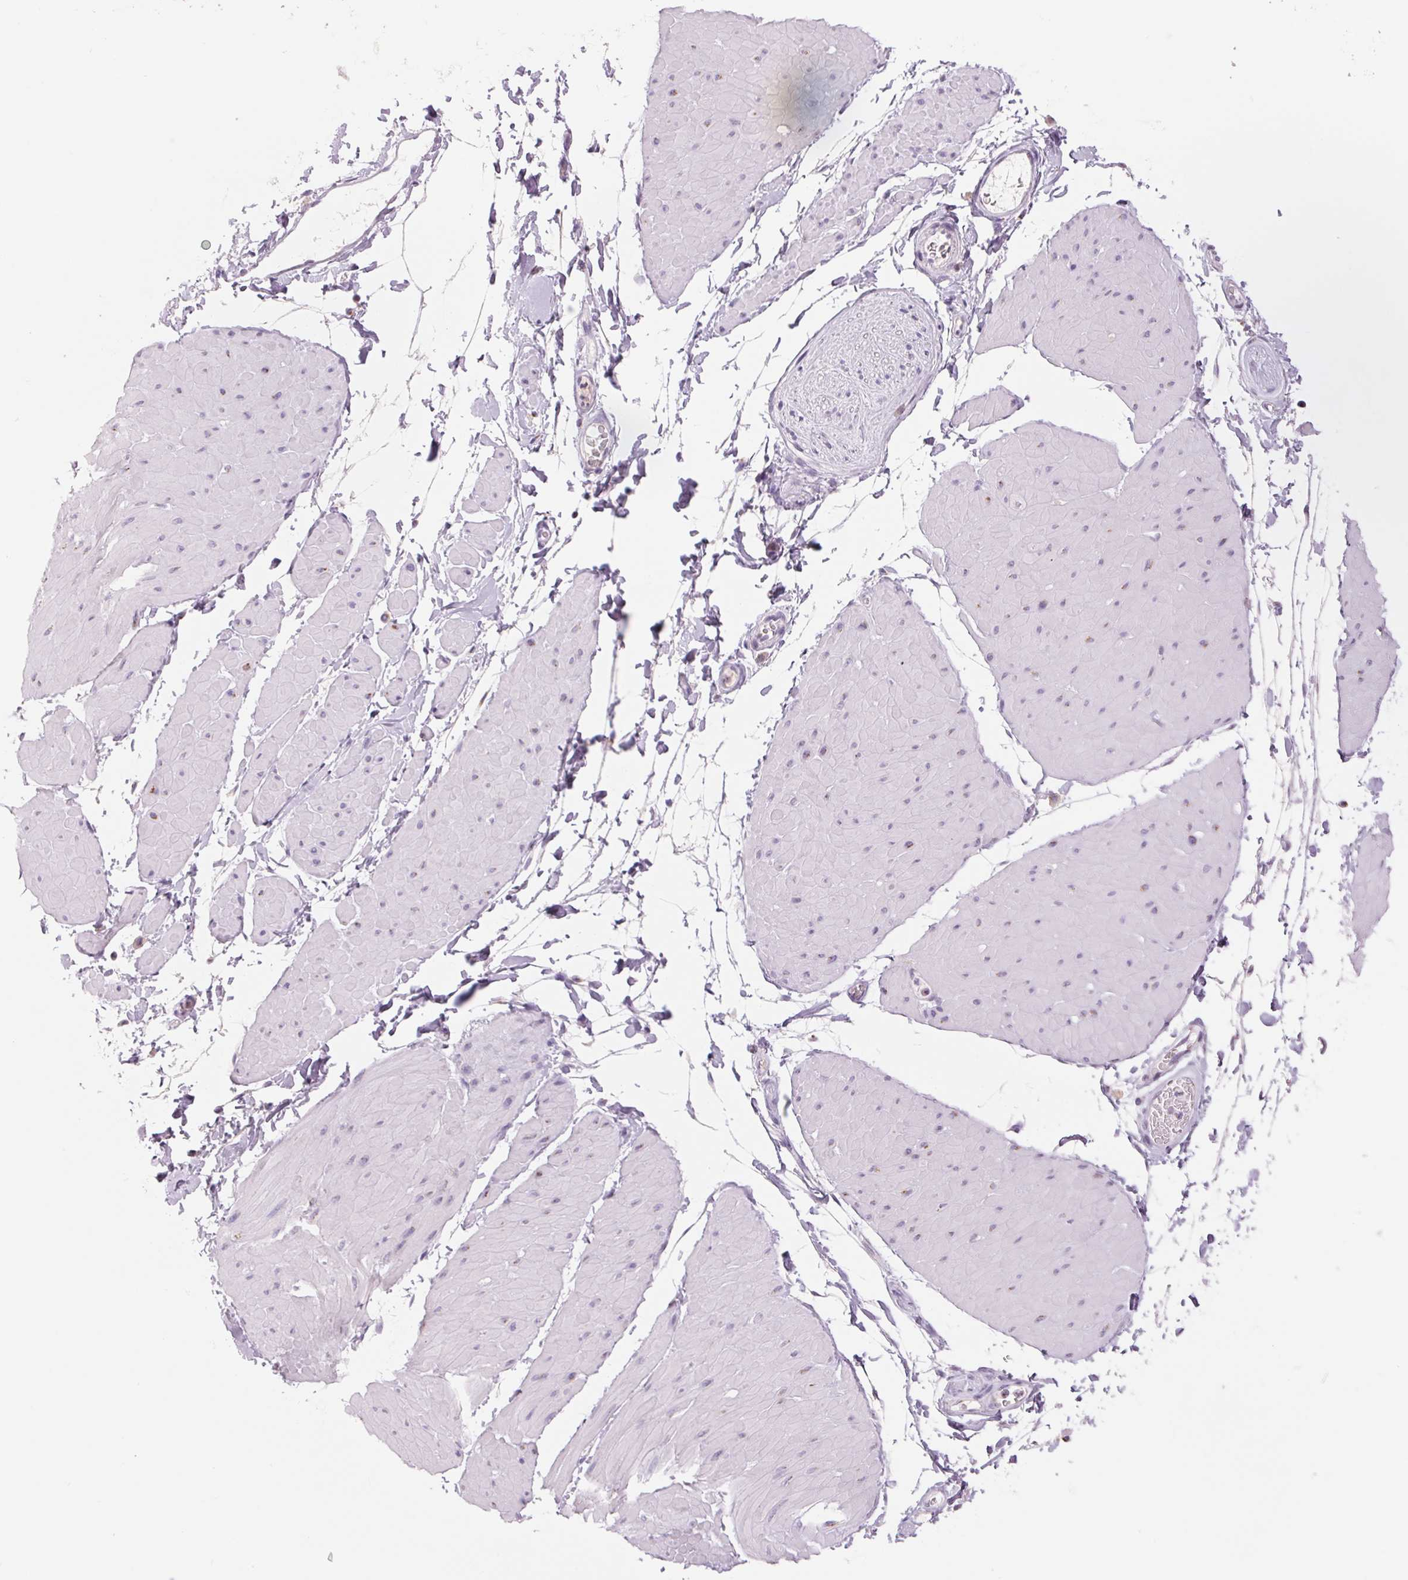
{"staining": {"intensity": "weak", "quantity": "<25%", "location": "cytoplasmic/membranous"}, "tissue": "adipose tissue", "cell_type": "Adipocytes", "image_type": "normal", "snomed": [{"axis": "morphology", "description": "Normal tissue, NOS"}, {"axis": "topography", "description": "Smooth muscle"}, {"axis": "topography", "description": "Peripheral nerve tissue"}], "caption": "Immunohistochemistry (IHC) photomicrograph of unremarkable human adipose tissue stained for a protein (brown), which shows no staining in adipocytes. (DAB (3,3'-diaminobenzidine) immunohistochemistry, high magnification).", "gene": "GALNT7", "patient": {"sex": "male", "age": 58}}